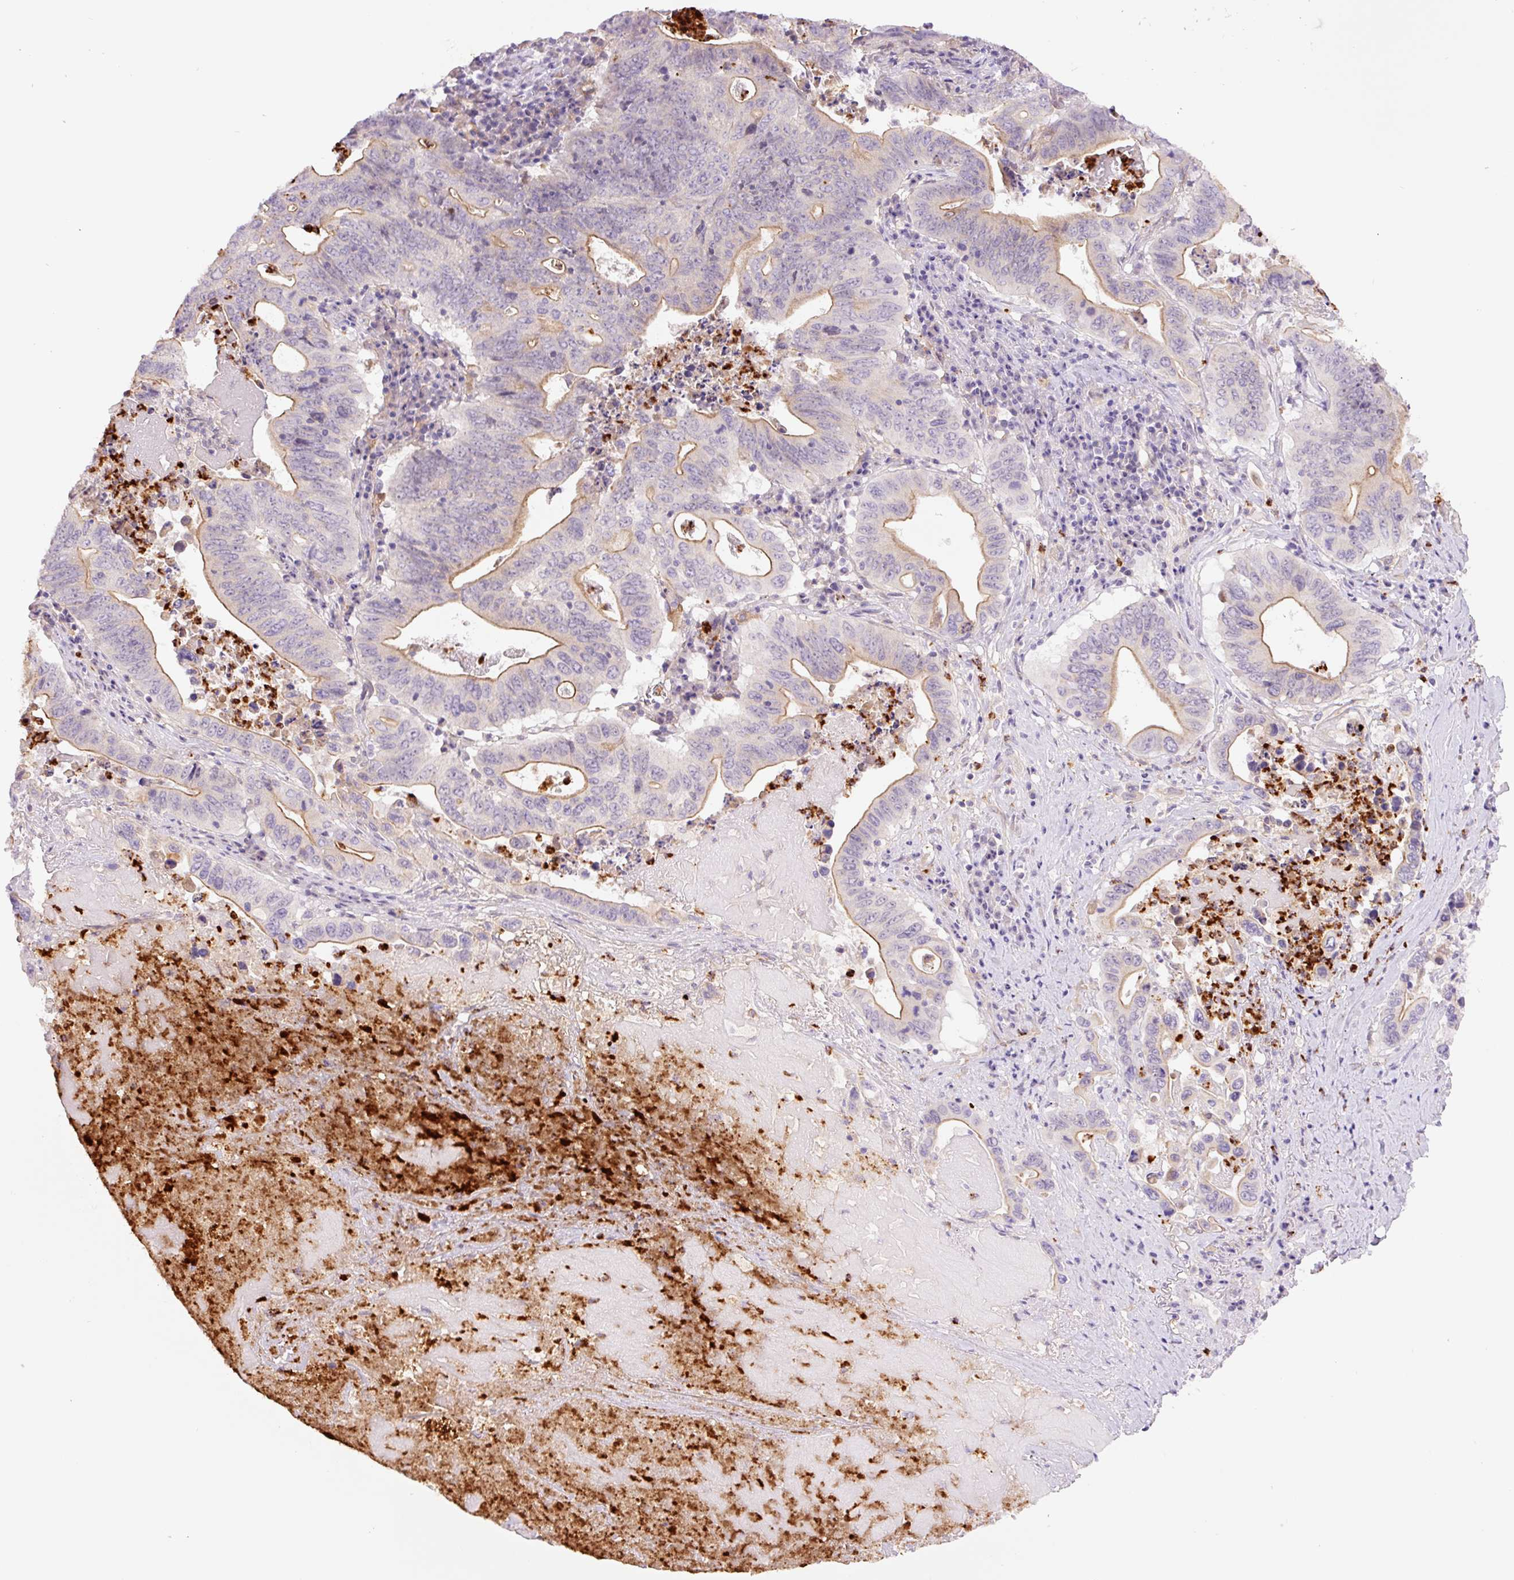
{"staining": {"intensity": "moderate", "quantity": "25%-75%", "location": "cytoplasmic/membranous"}, "tissue": "lung cancer", "cell_type": "Tumor cells", "image_type": "cancer", "snomed": [{"axis": "morphology", "description": "Adenocarcinoma, NOS"}, {"axis": "topography", "description": "Lung"}], "caption": "An immunohistochemistry image of neoplastic tissue is shown. Protein staining in brown shows moderate cytoplasmic/membranous positivity in lung adenocarcinoma within tumor cells. The staining is performed using DAB brown chromogen to label protein expression. The nuclei are counter-stained blue using hematoxylin.", "gene": "SH2D6", "patient": {"sex": "female", "age": 60}}